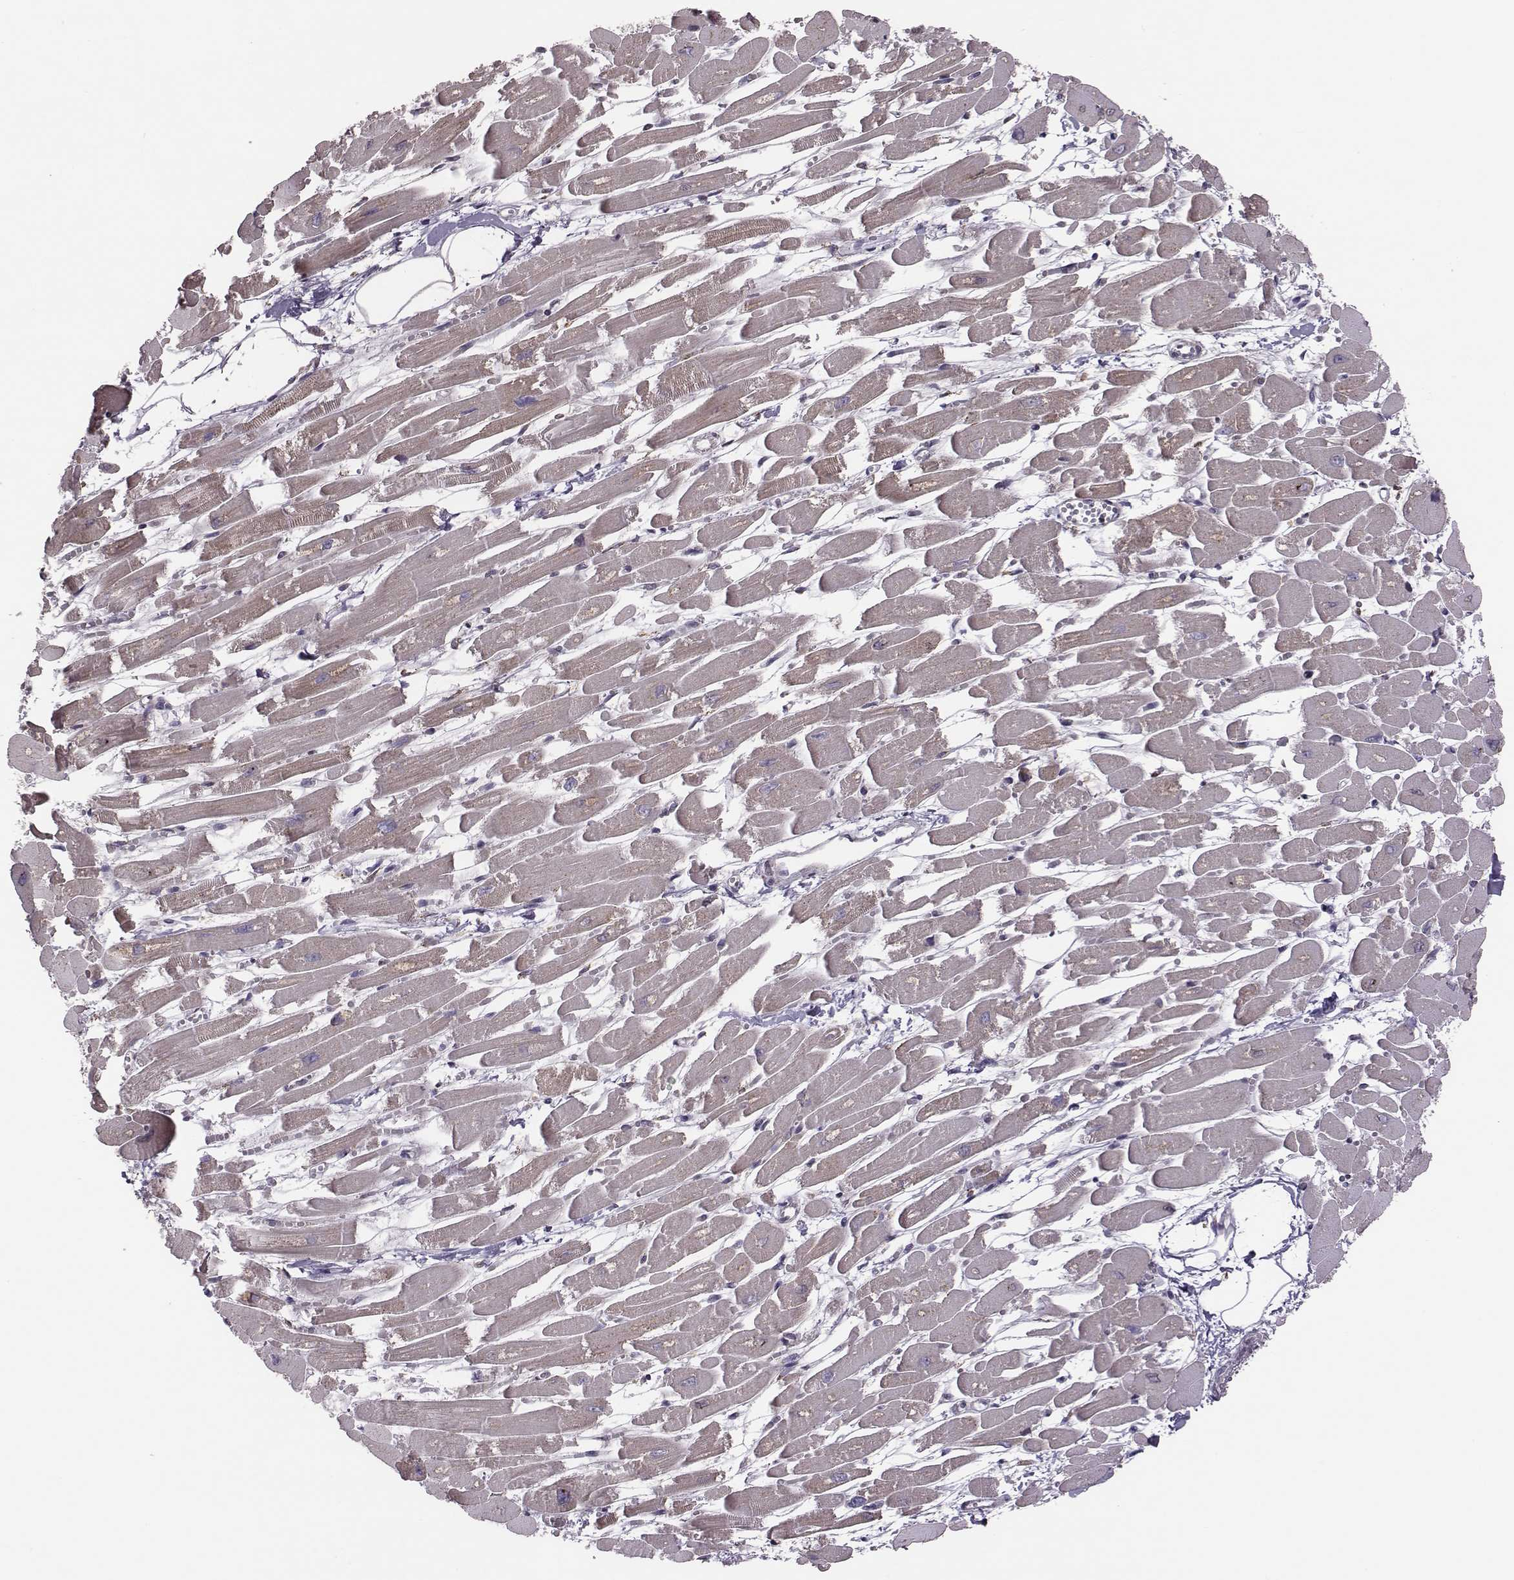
{"staining": {"intensity": "negative", "quantity": "none", "location": "none"}, "tissue": "heart muscle", "cell_type": "Cardiomyocytes", "image_type": "normal", "snomed": [{"axis": "morphology", "description": "Normal tissue, NOS"}, {"axis": "topography", "description": "Heart"}], "caption": "An image of human heart muscle is negative for staining in cardiomyocytes. (Brightfield microscopy of DAB (3,3'-diaminobenzidine) IHC at high magnification).", "gene": "SELENOI", "patient": {"sex": "female", "age": 52}}